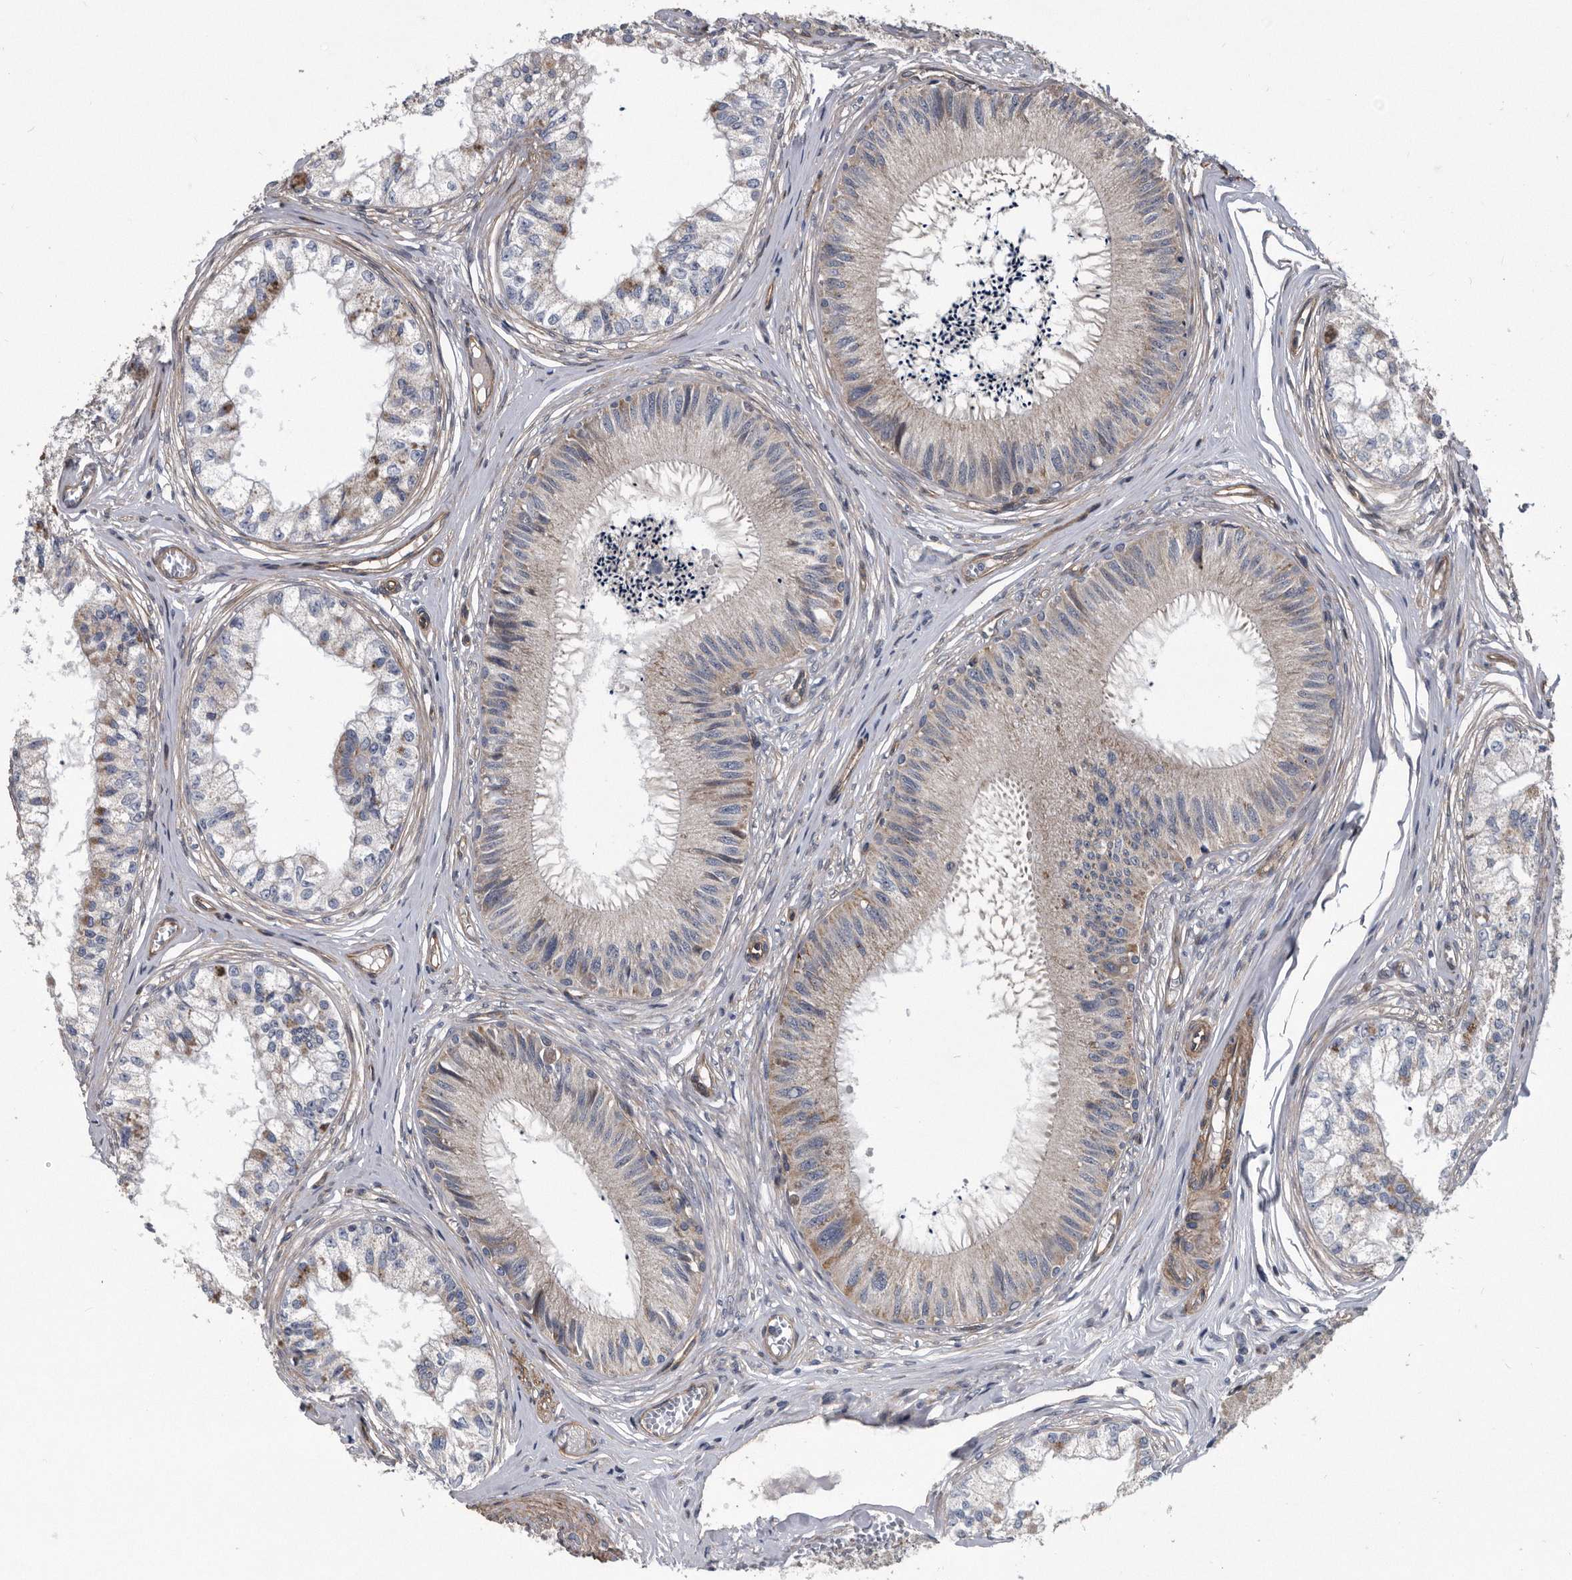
{"staining": {"intensity": "weak", "quantity": "<25%", "location": "cytoplasmic/membranous"}, "tissue": "epididymis", "cell_type": "Glandular cells", "image_type": "normal", "snomed": [{"axis": "morphology", "description": "Normal tissue, NOS"}, {"axis": "topography", "description": "Epididymis"}], "caption": "Immunohistochemical staining of normal epididymis reveals no significant expression in glandular cells. (Brightfield microscopy of DAB (3,3'-diaminobenzidine) IHC at high magnification).", "gene": "ARMCX1", "patient": {"sex": "male", "age": 79}}